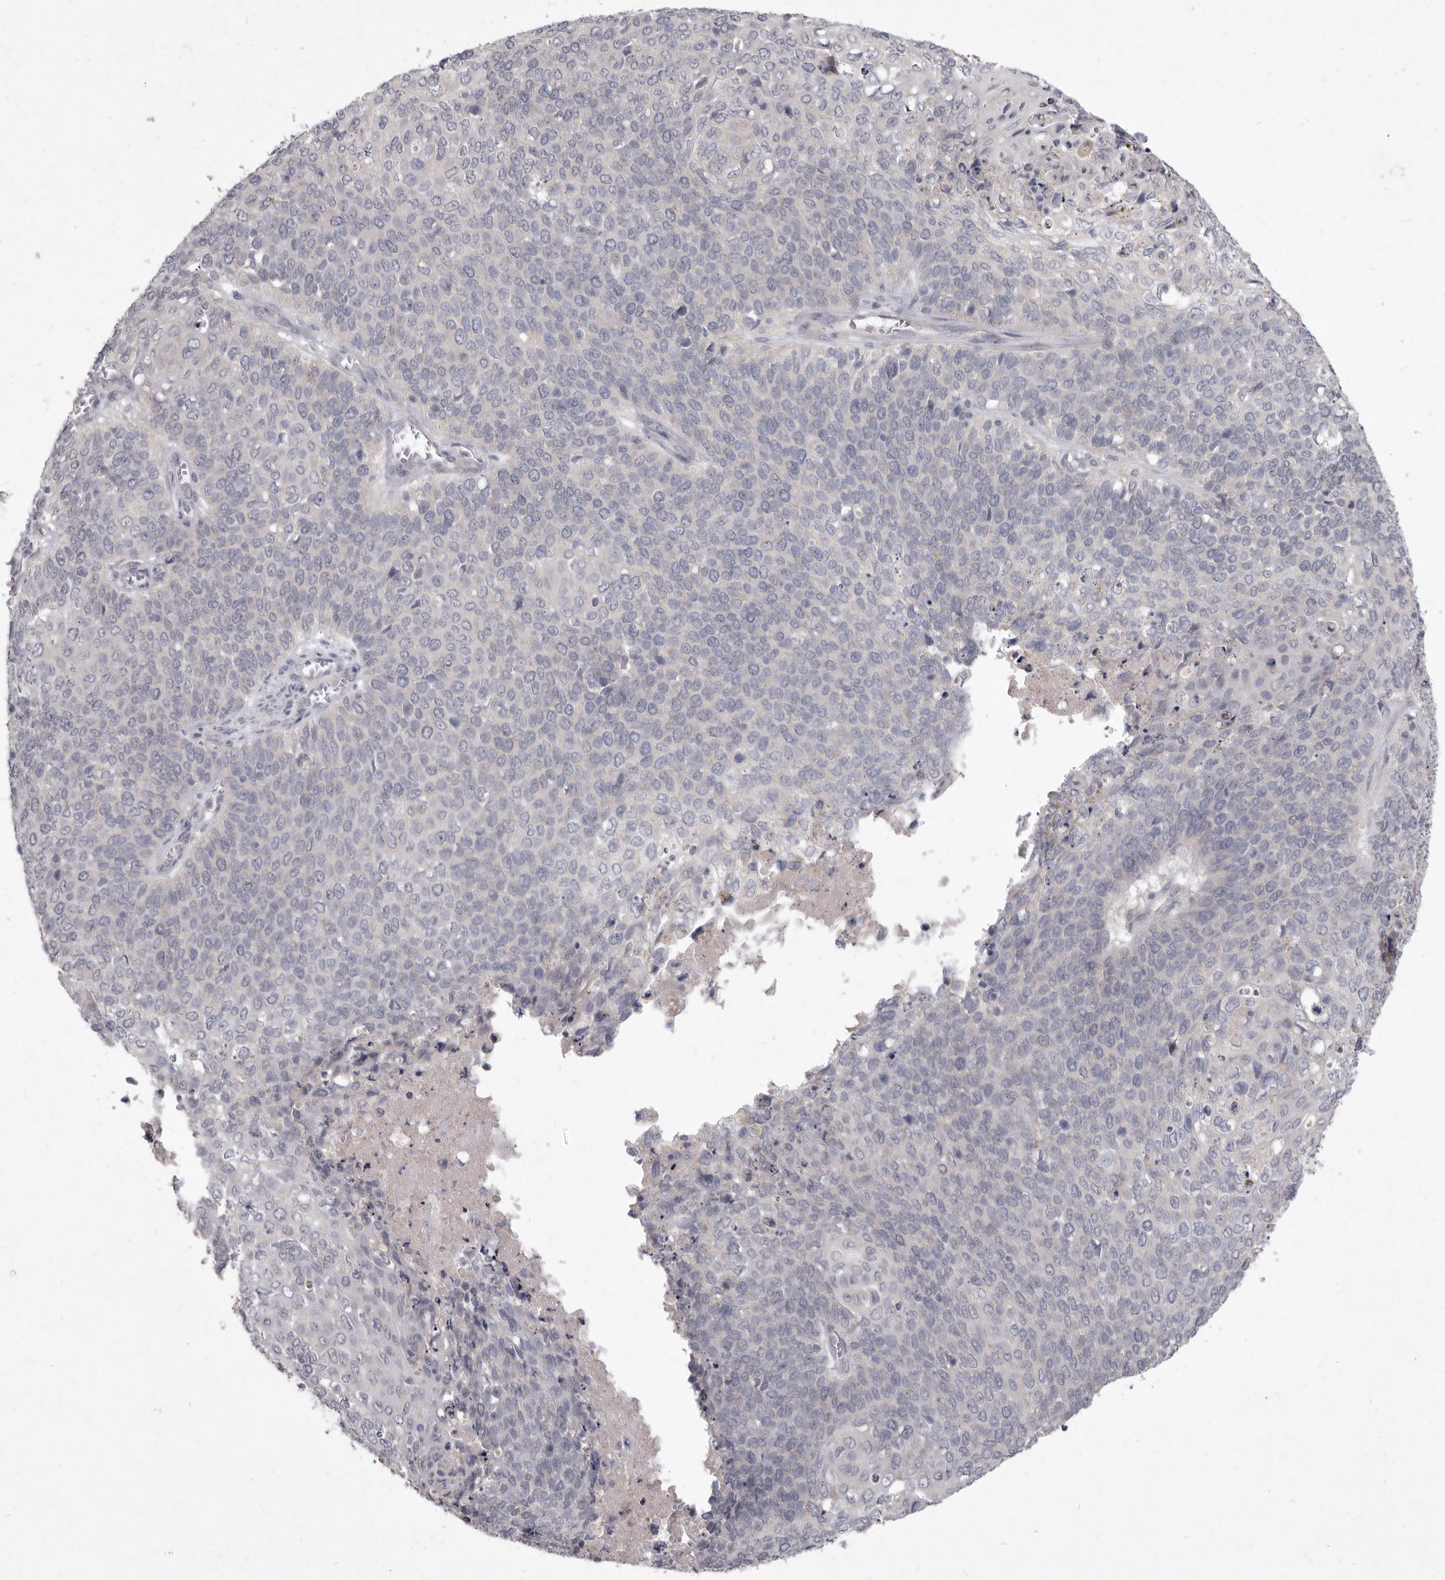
{"staining": {"intensity": "negative", "quantity": "none", "location": "none"}, "tissue": "cervical cancer", "cell_type": "Tumor cells", "image_type": "cancer", "snomed": [{"axis": "morphology", "description": "Squamous cell carcinoma, NOS"}, {"axis": "topography", "description": "Cervix"}], "caption": "Immunohistochemical staining of human squamous cell carcinoma (cervical) exhibits no significant positivity in tumor cells.", "gene": "P2RX6", "patient": {"sex": "female", "age": 39}}